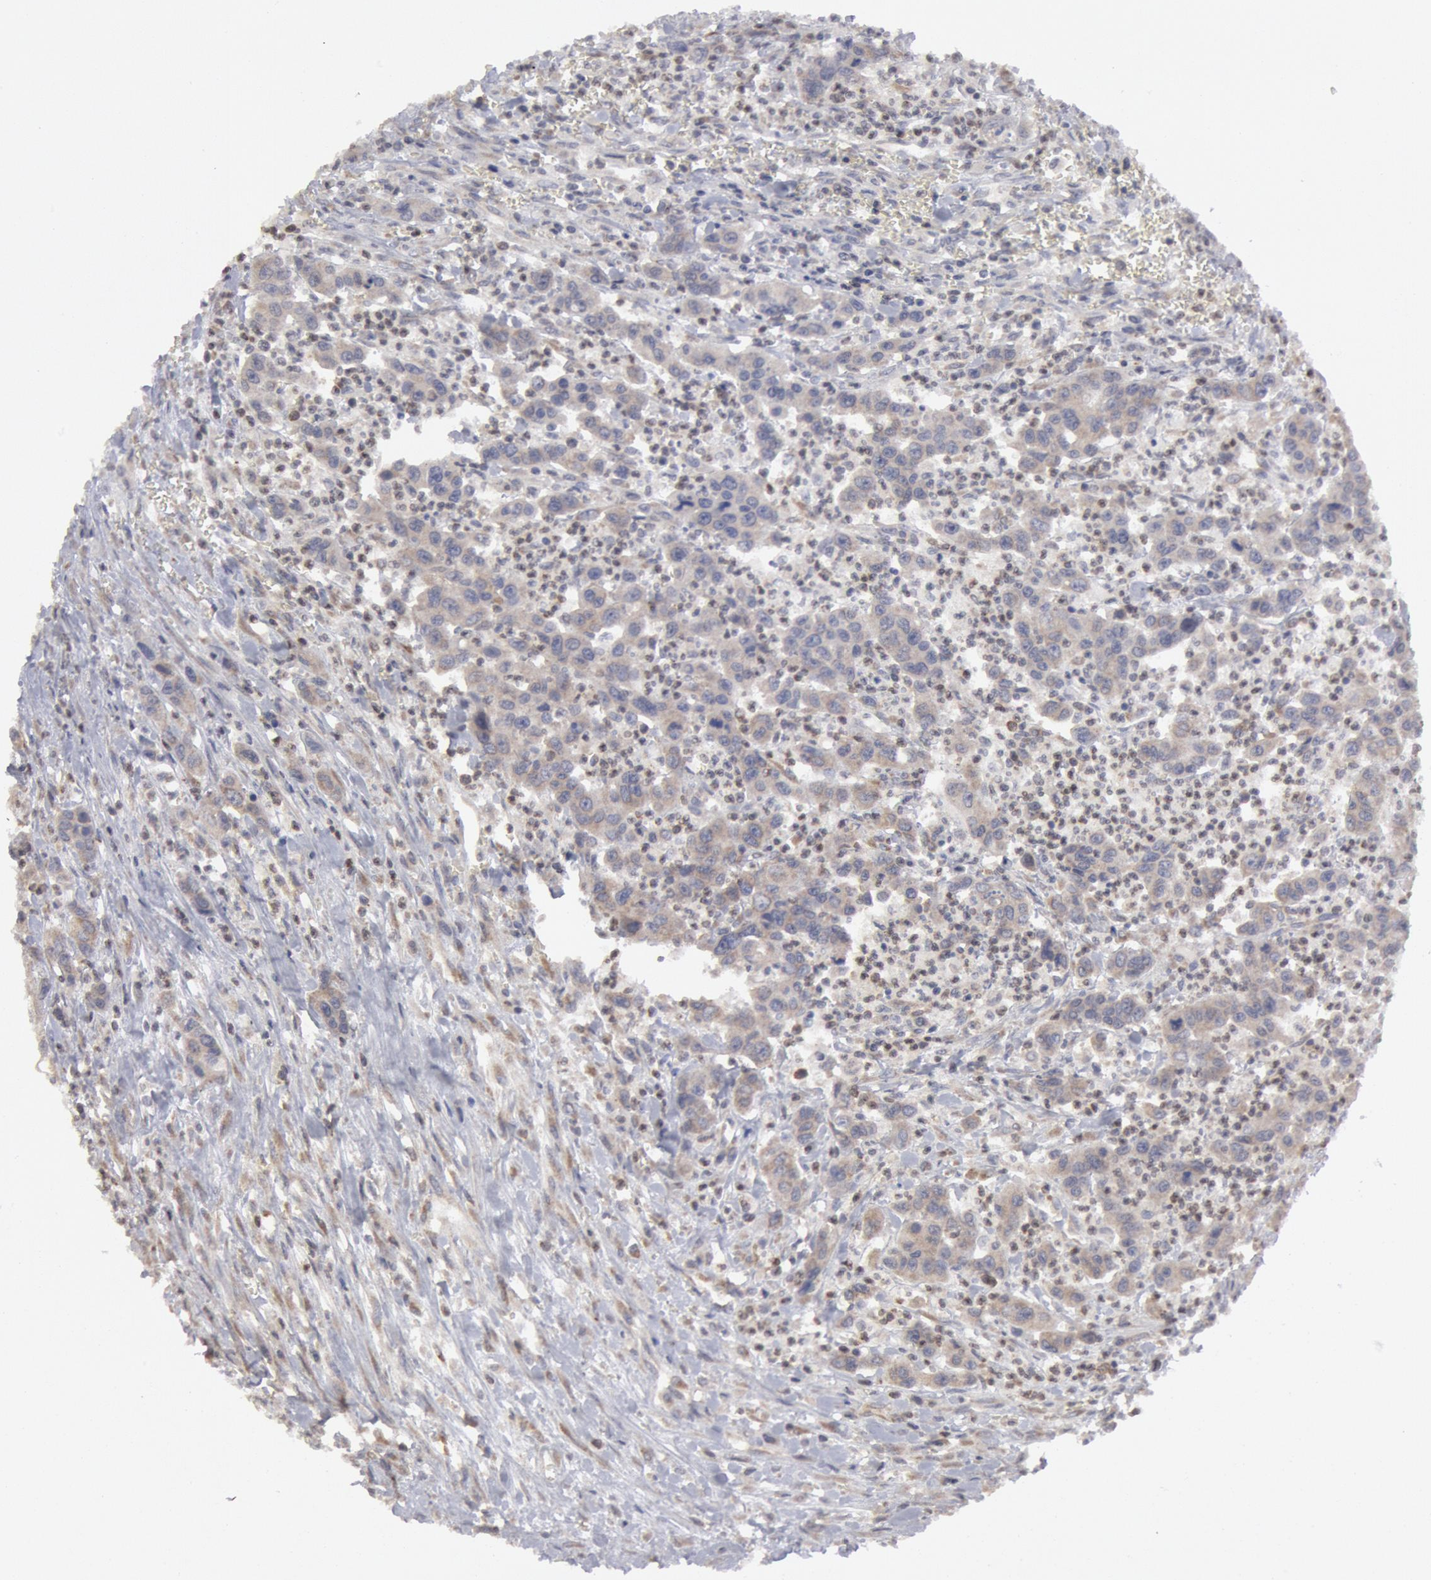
{"staining": {"intensity": "negative", "quantity": "none", "location": "none"}, "tissue": "urothelial cancer", "cell_type": "Tumor cells", "image_type": "cancer", "snomed": [{"axis": "morphology", "description": "Urothelial carcinoma, High grade"}, {"axis": "topography", "description": "Urinary bladder"}], "caption": "Urothelial carcinoma (high-grade) stained for a protein using immunohistochemistry shows no positivity tumor cells.", "gene": "OSBPL8", "patient": {"sex": "male", "age": 86}}